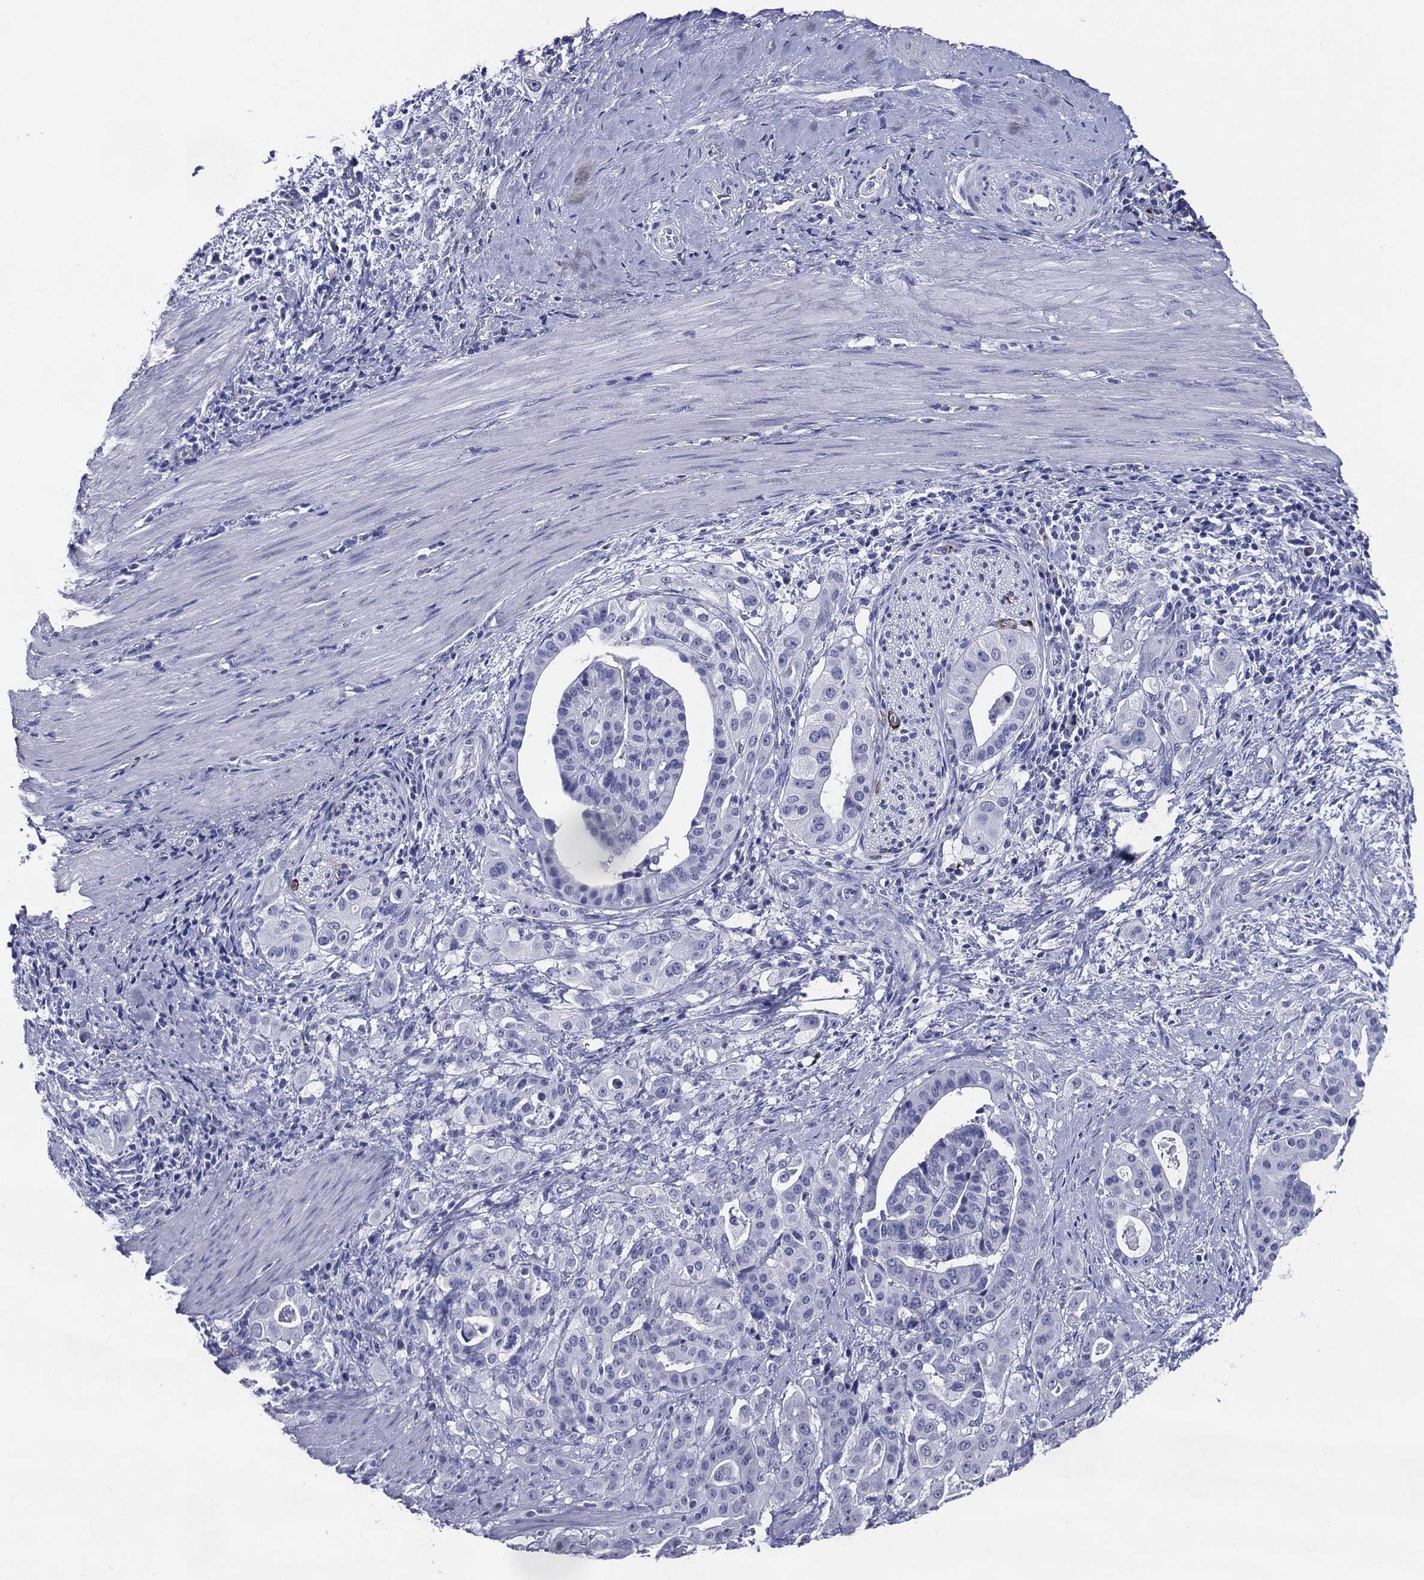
{"staining": {"intensity": "negative", "quantity": "none", "location": "none"}, "tissue": "stomach cancer", "cell_type": "Tumor cells", "image_type": "cancer", "snomed": [{"axis": "morphology", "description": "Adenocarcinoma, NOS"}, {"axis": "topography", "description": "Stomach"}], "caption": "High magnification brightfield microscopy of stomach adenocarcinoma stained with DAB (3,3'-diaminobenzidine) (brown) and counterstained with hematoxylin (blue): tumor cells show no significant staining.", "gene": "ACE2", "patient": {"sex": "male", "age": 48}}